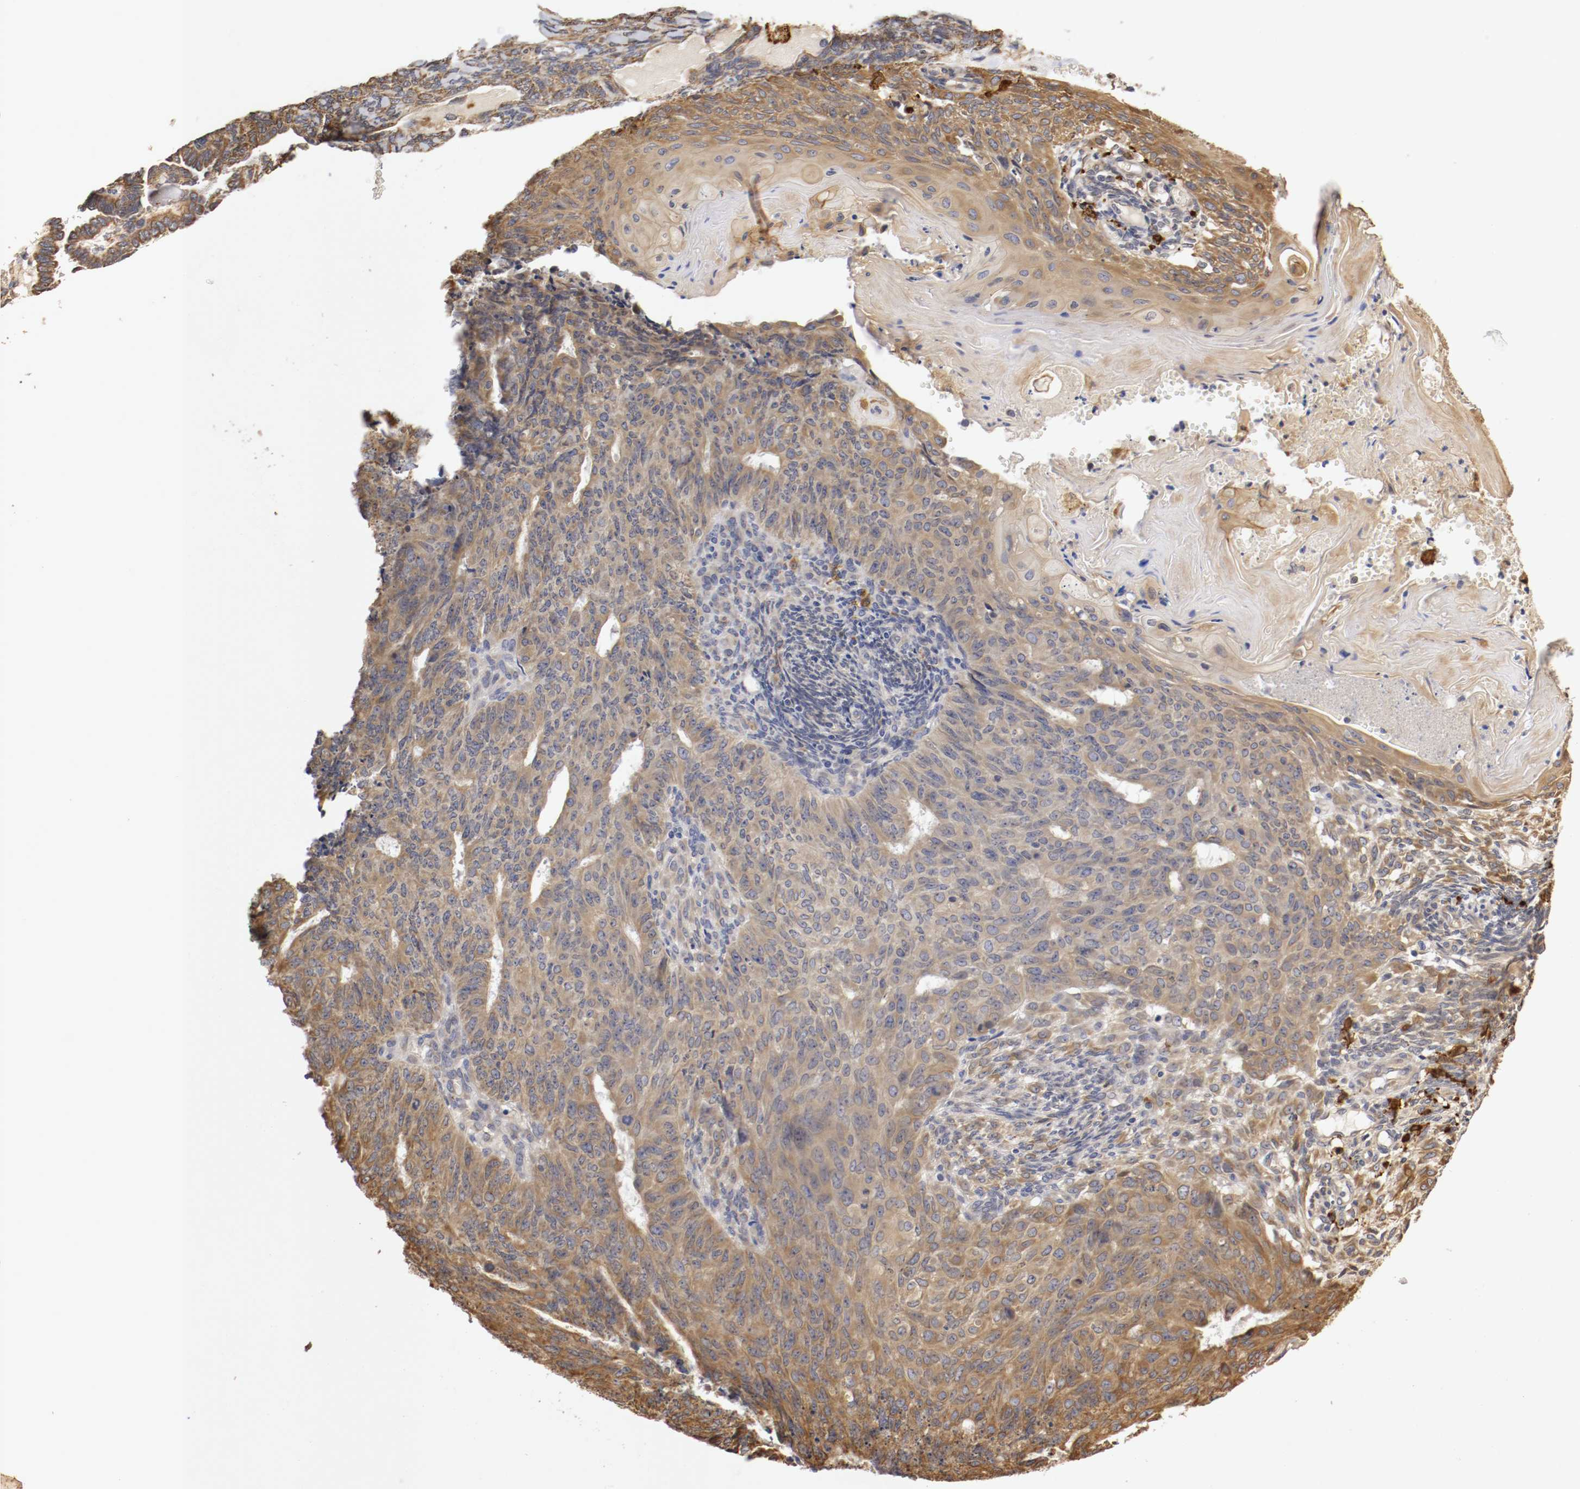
{"staining": {"intensity": "moderate", "quantity": ">75%", "location": "cytoplasmic/membranous"}, "tissue": "endometrial cancer", "cell_type": "Tumor cells", "image_type": "cancer", "snomed": [{"axis": "morphology", "description": "Neoplasm, malignant, NOS"}, {"axis": "topography", "description": "Endometrium"}], "caption": "A photomicrograph of human neoplasm (malignant) (endometrial) stained for a protein reveals moderate cytoplasmic/membranous brown staining in tumor cells. (Brightfield microscopy of DAB IHC at high magnification).", "gene": "VEZT", "patient": {"sex": "female", "age": 74}}